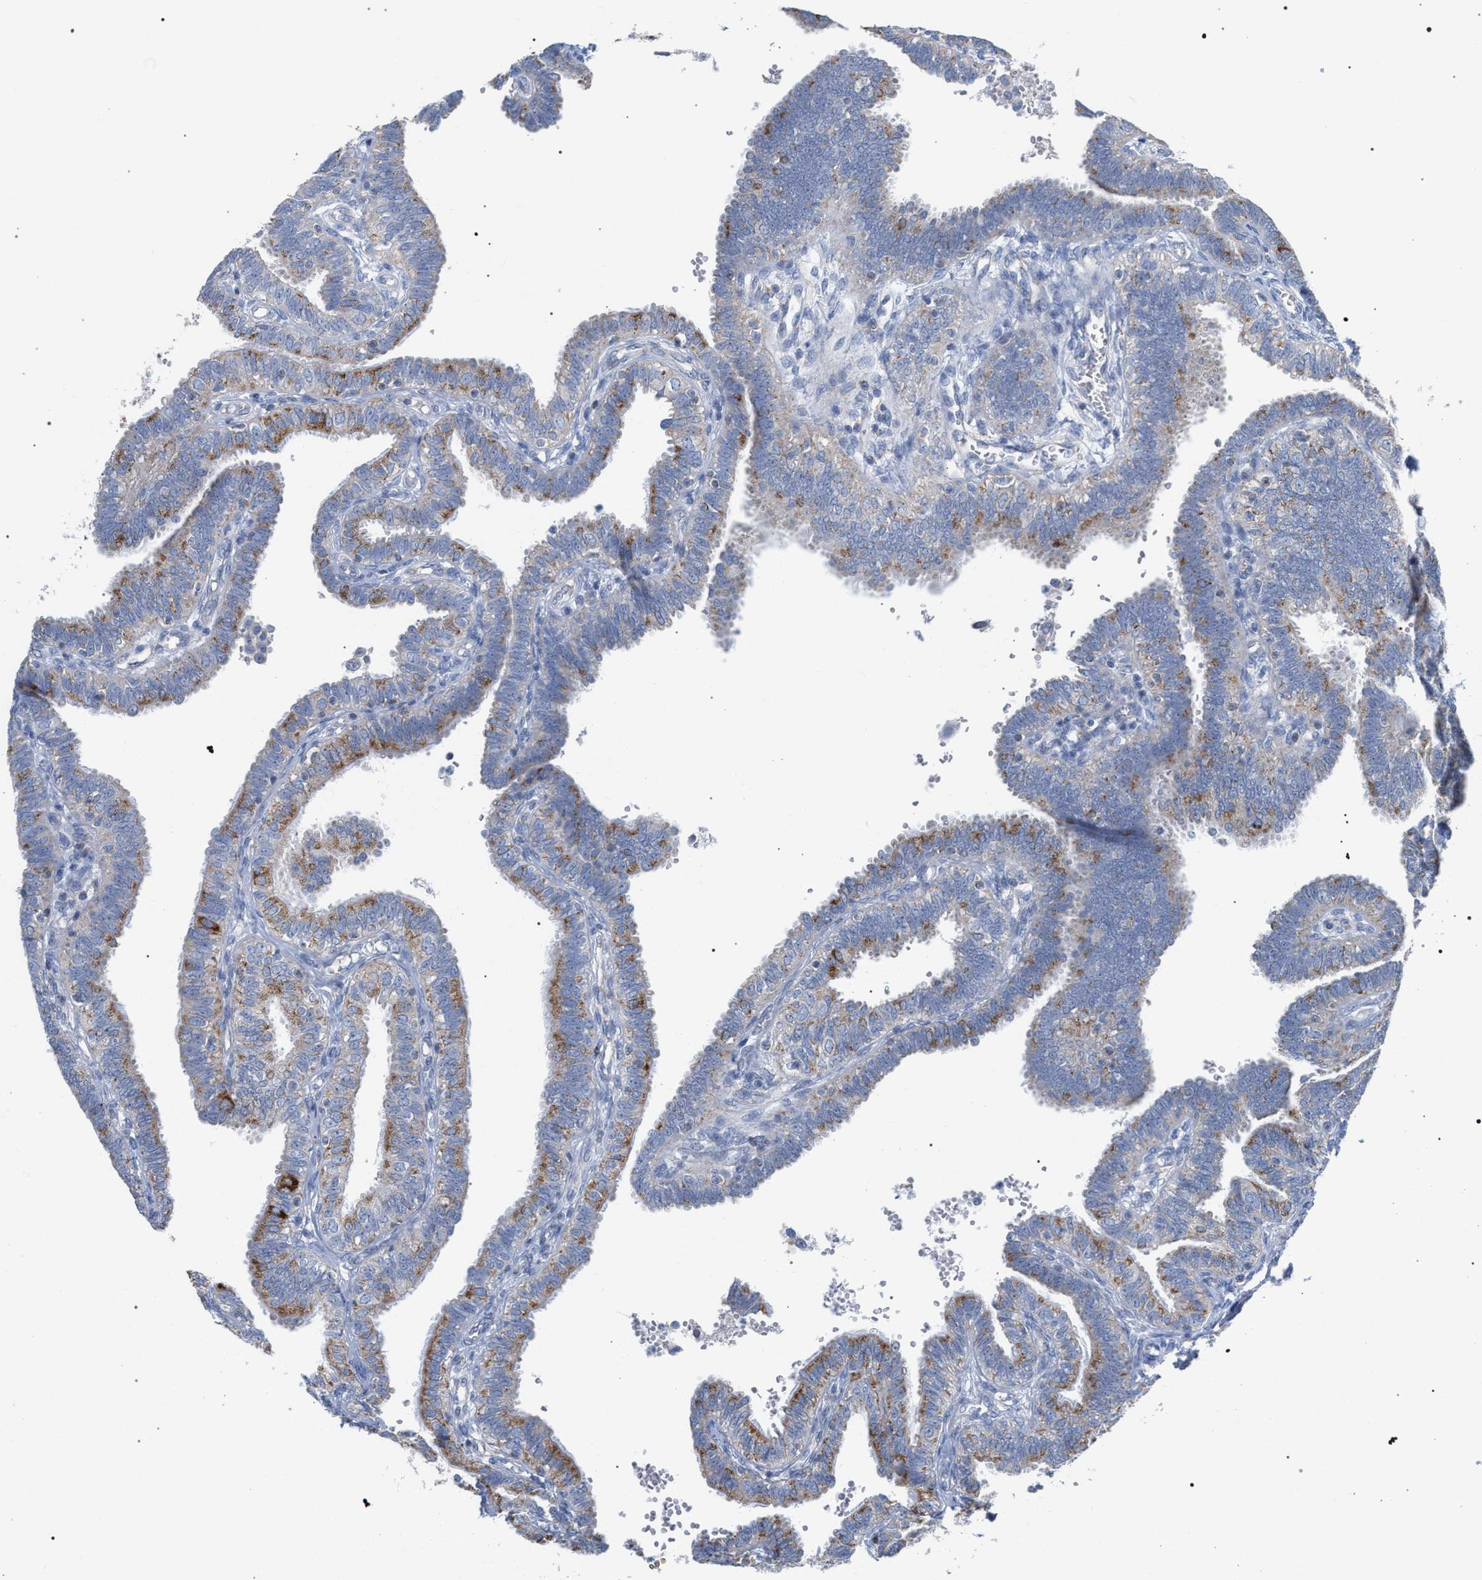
{"staining": {"intensity": "moderate", "quantity": "25%-75%", "location": "cytoplasmic/membranous"}, "tissue": "fallopian tube", "cell_type": "Glandular cells", "image_type": "normal", "snomed": [{"axis": "morphology", "description": "Normal tissue, NOS"}, {"axis": "topography", "description": "Fallopian tube"}, {"axis": "topography", "description": "Placenta"}], "caption": "Glandular cells display medium levels of moderate cytoplasmic/membranous positivity in approximately 25%-75% of cells in benign human fallopian tube. (Stains: DAB in brown, nuclei in blue, Microscopy: brightfield microscopy at high magnification).", "gene": "ECI2", "patient": {"sex": "female", "age": 34}}